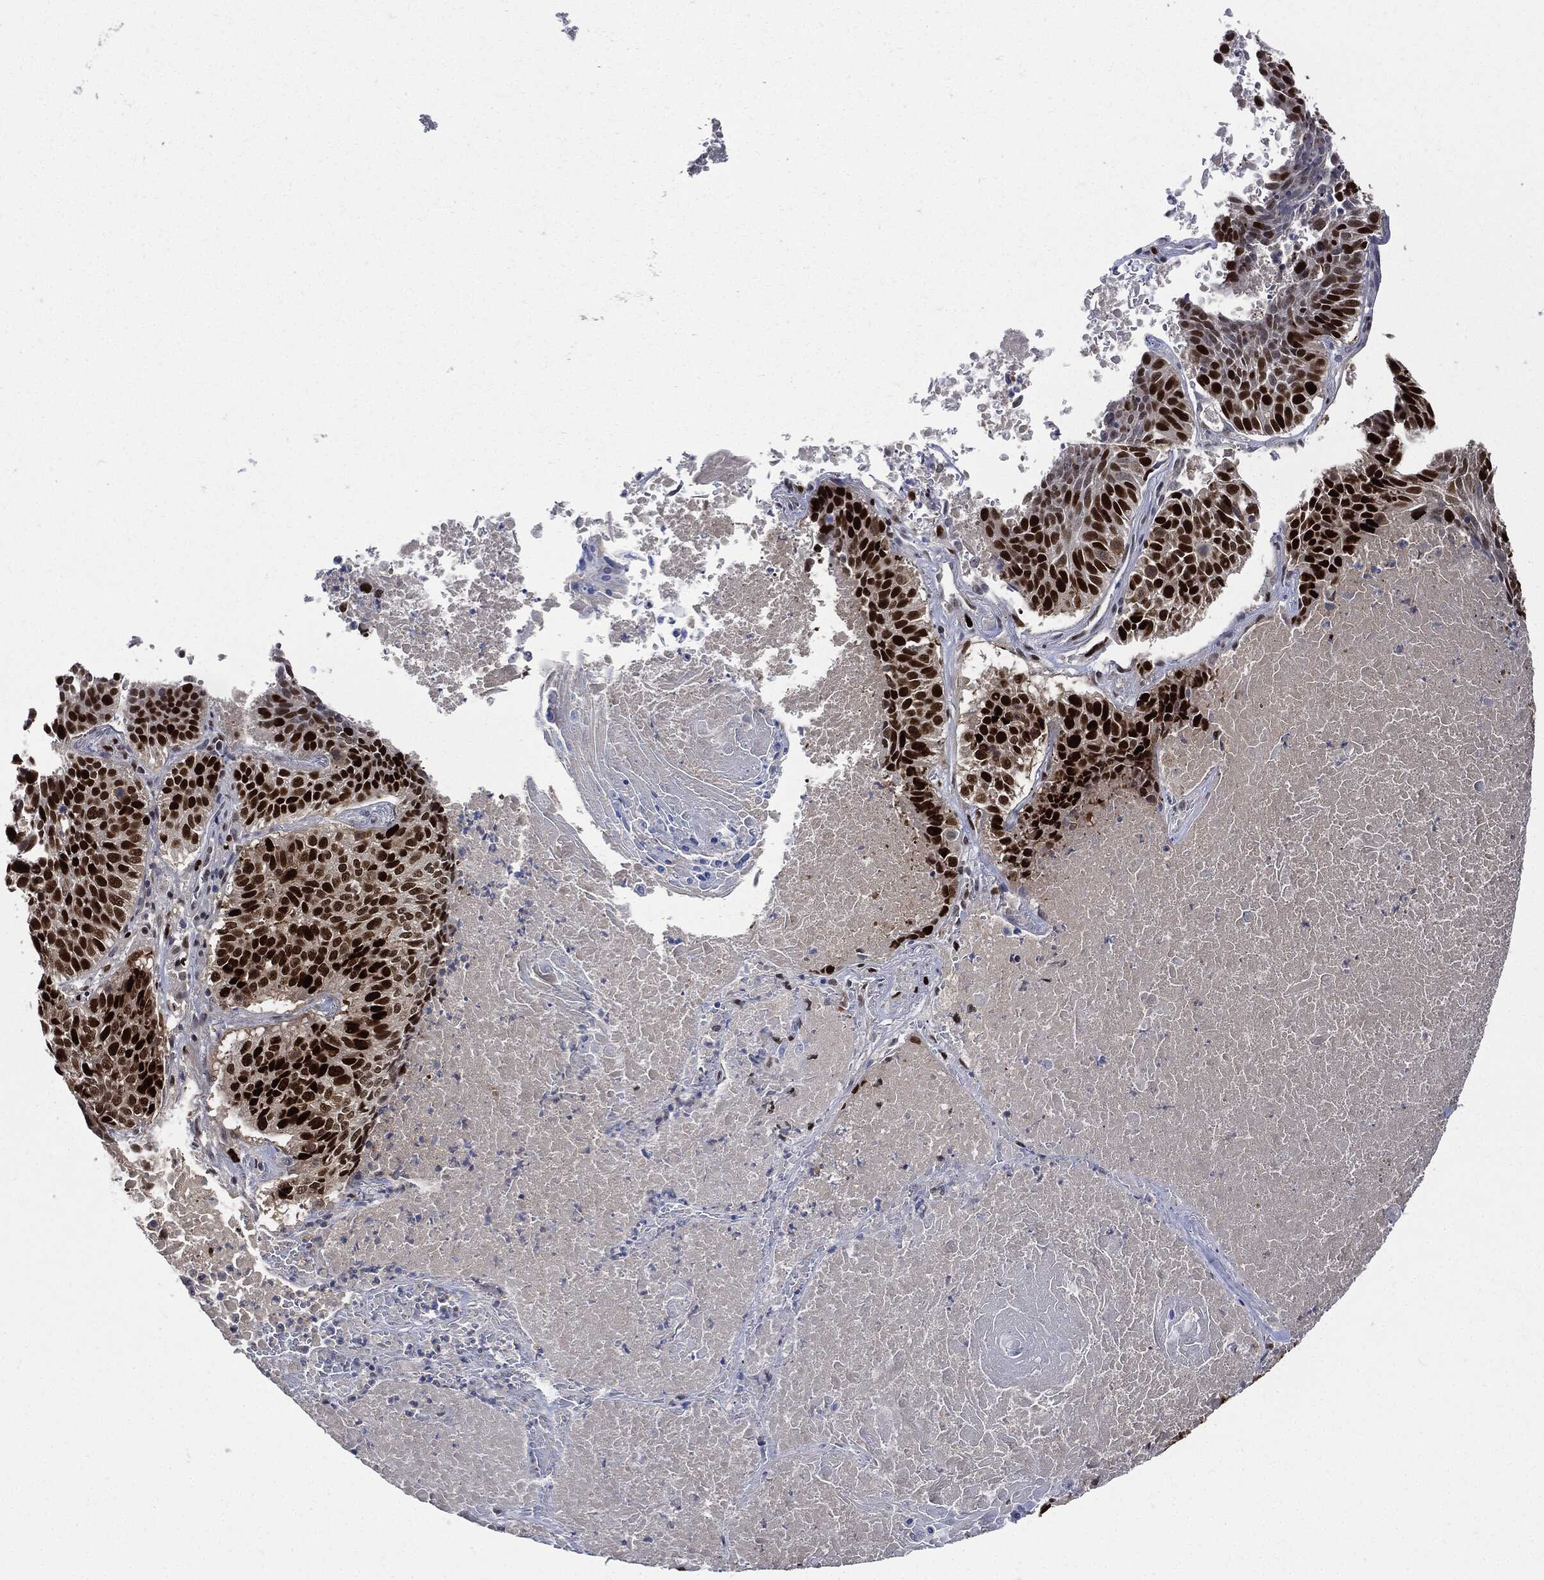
{"staining": {"intensity": "strong", "quantity": ">75%", "location": "nuclear"}, "tissue": "lung cancer", "cell_type": "Tumor cells", "image_type": "cancer", "snomed": [{"axis": "morphology", "description": "Squamous cell carcinoma, NOS"}, {"axis": "topography", "description": "Lung"}], "caption": "The image reveals staining of squamous cell carcinoma (lung), revealing strong nuclear protein positivity (brown color) within tumor cells.", "gene": "PCNA", "patient": {"sex": "male", "age": 64}}